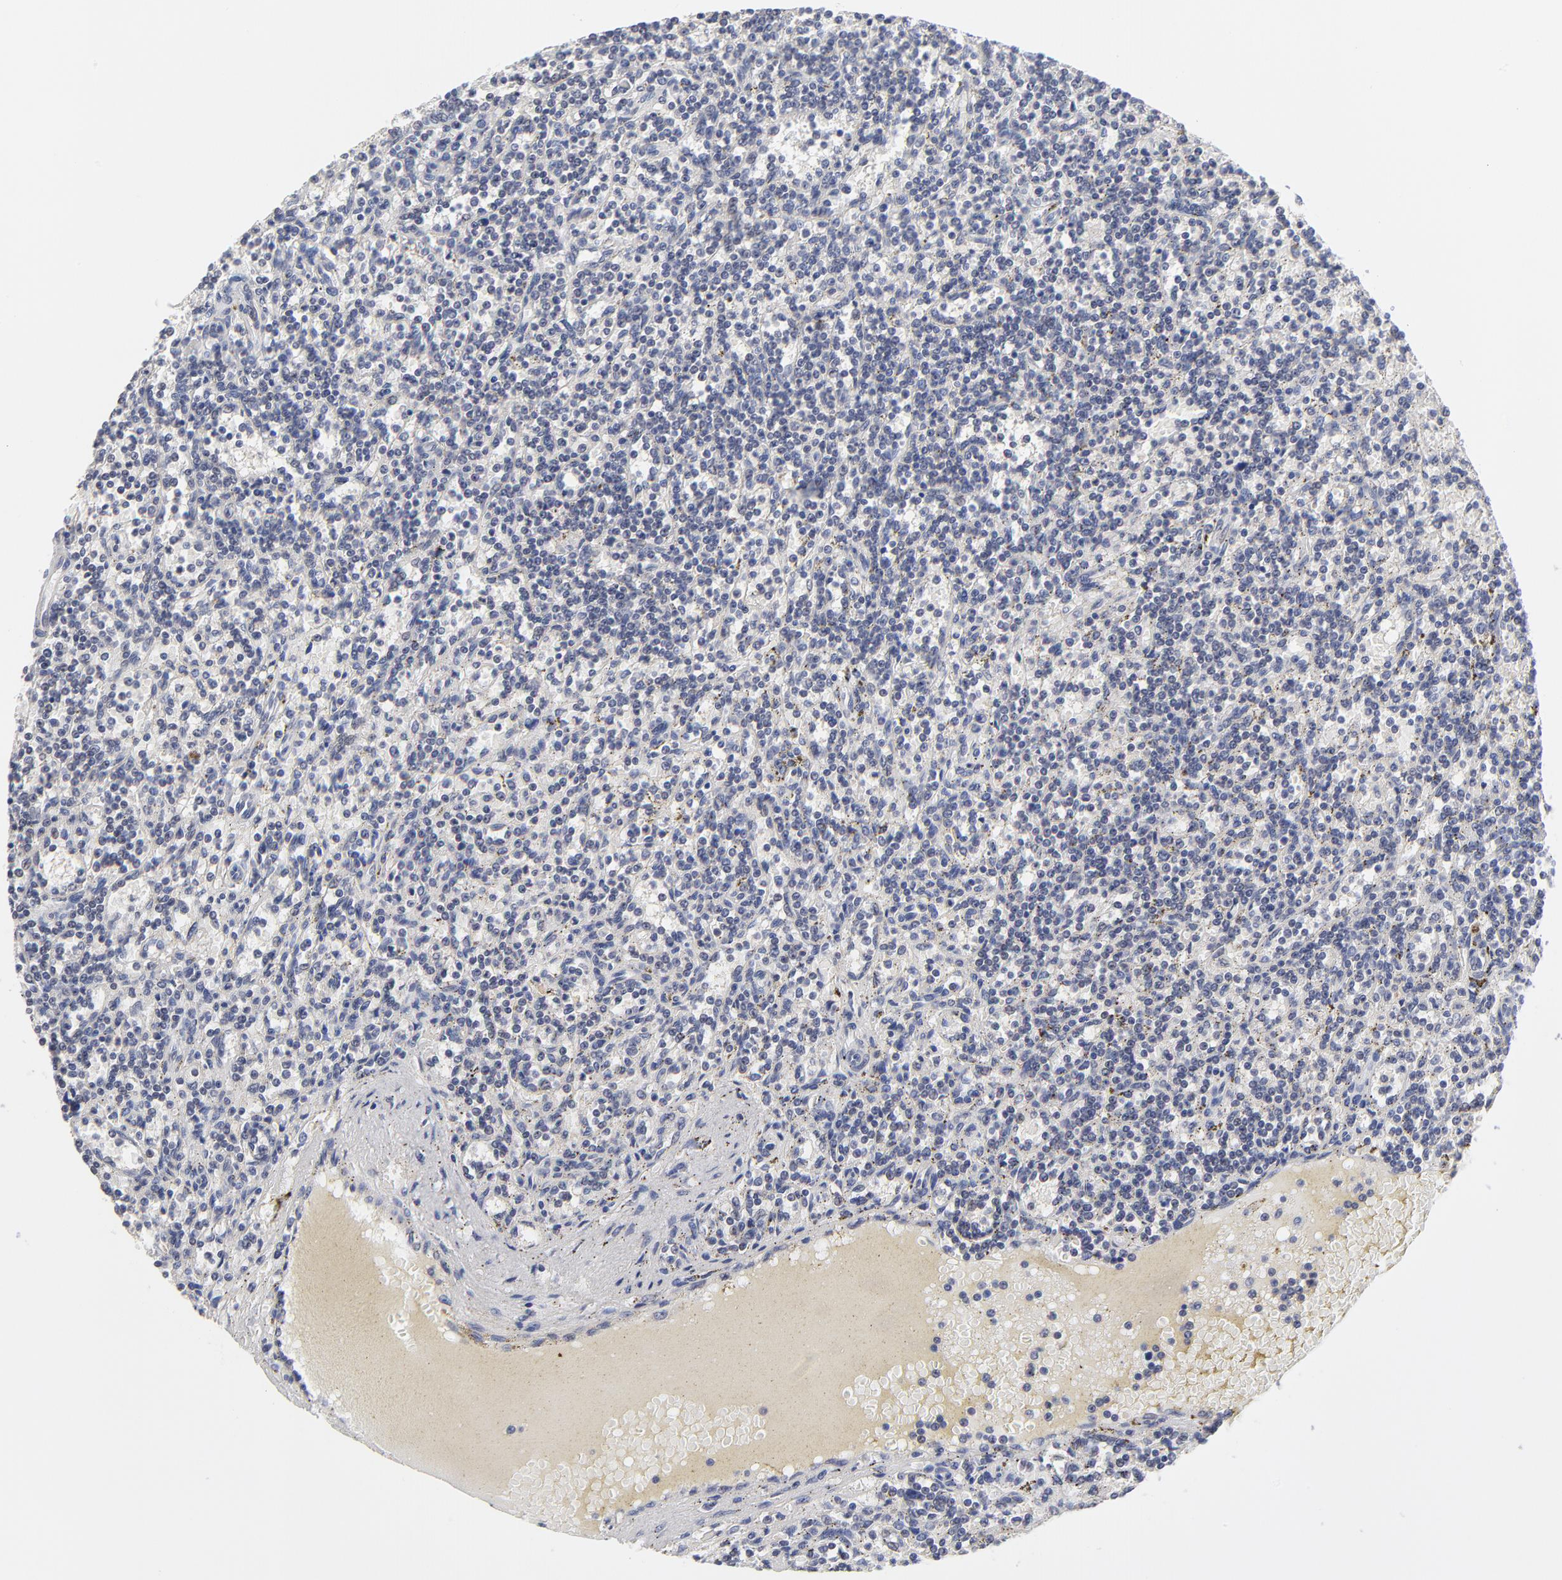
{"staining": {"intensity": "negative", "quantity": "none", "location": "none"}, "tissue": "lymphoma", "cell_type": "Tumor cells", "image_type": "cancer", "snomed": [{"axis": "morphology", "description": "Malignant lymphoma, non-Hodgkin's type, Low grade"}, {"axis": "topography", "description": "Spleen"}], "caption": "Immunohistochemistry of human malignant lymphoma, non-Hodgkin's type (low-grade) exhibits no staining in tumor cells. (Brightfield microscopy of DAB immunohistochemistry (IHC) at high magnification).", "gene": "ZNF157", "patient": {"sex": "male", "age": 73}}